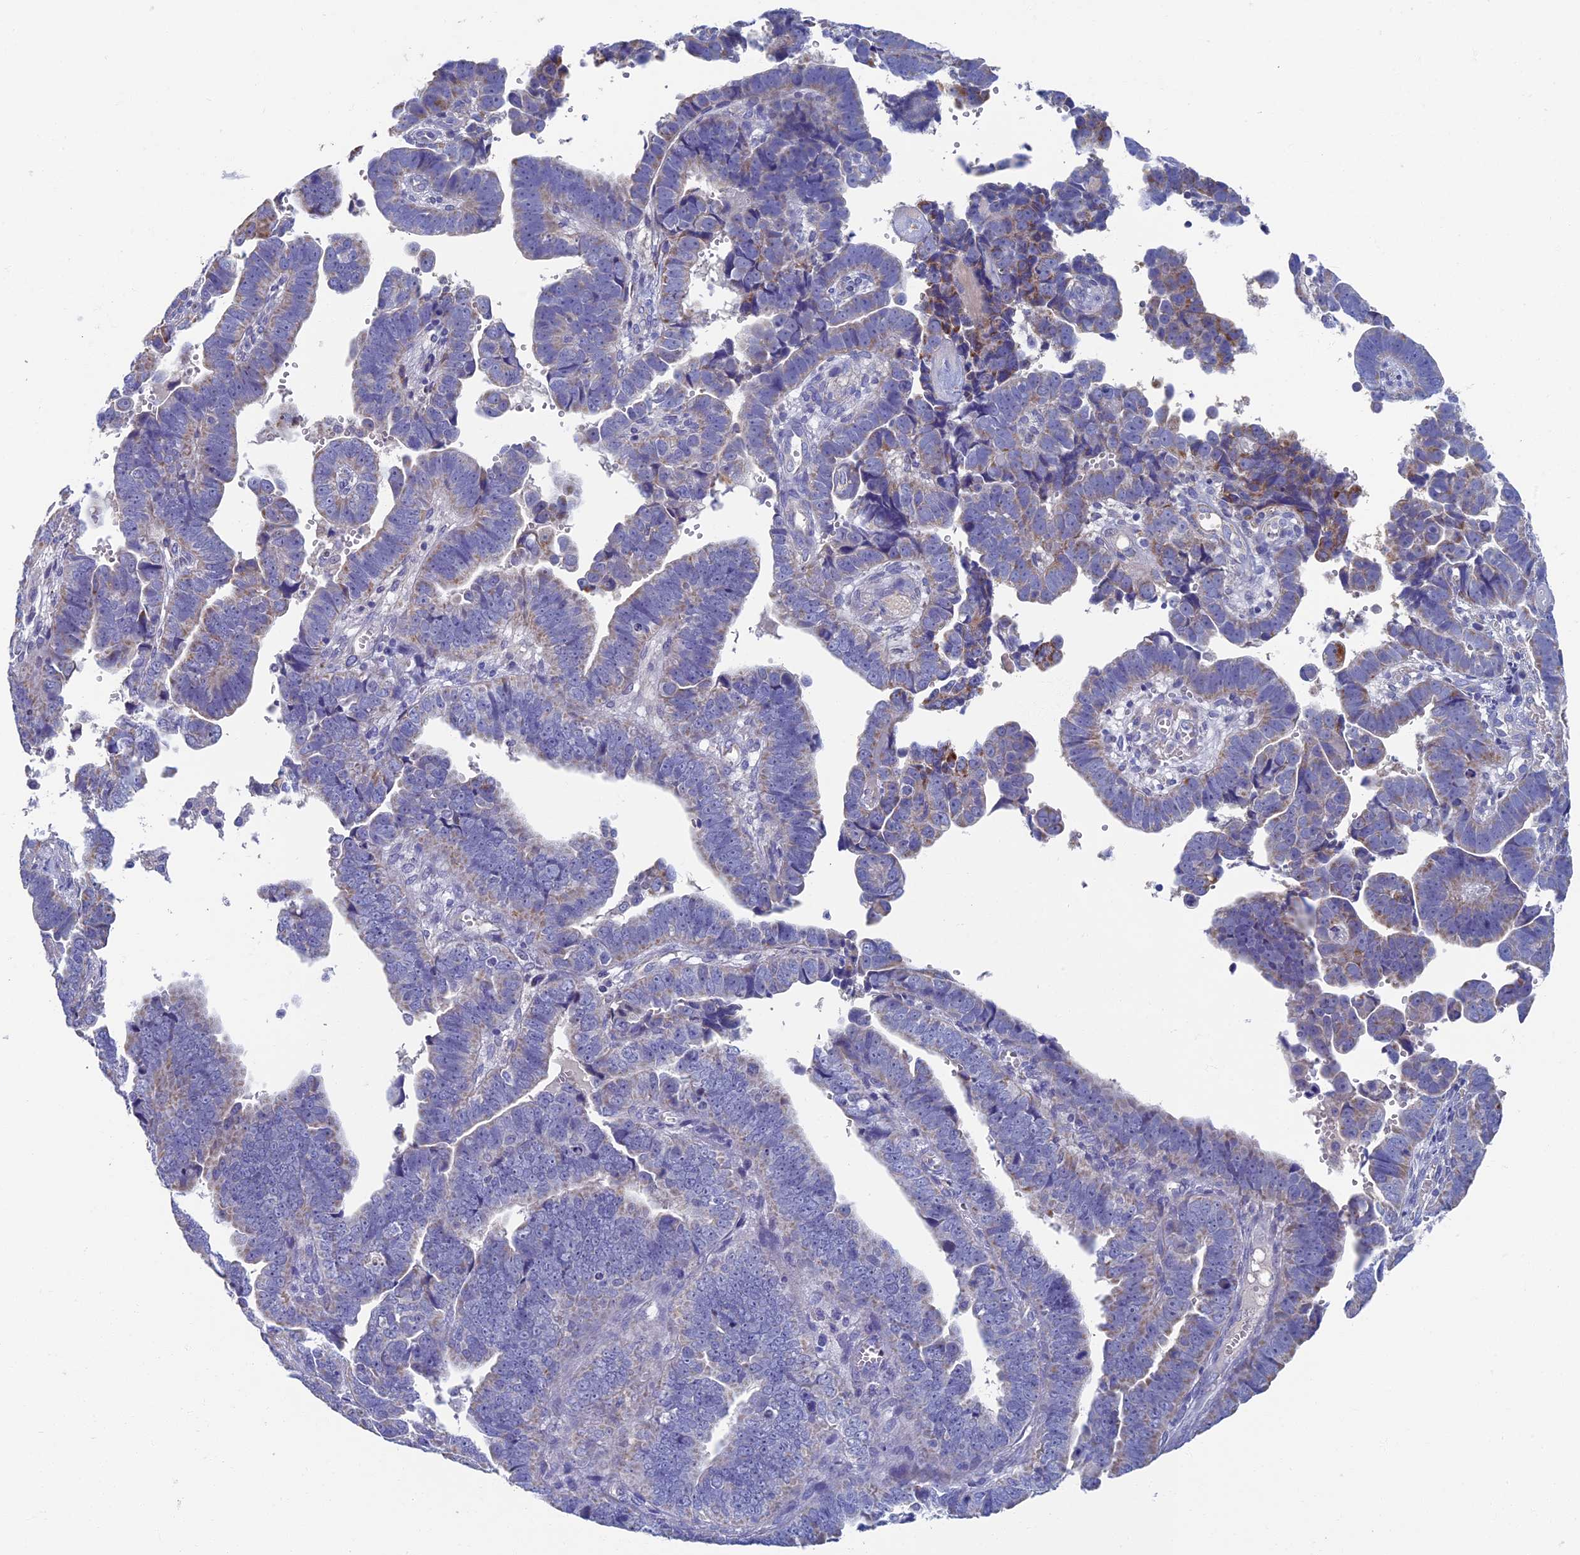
{"staining": {"intensity": "weak", "quantity": "<25%", "location": "cytoplasmic/membranous"}, "tissue": "endometrial cancer", "cell_type": "Tumor cells", "image_type": "cancer", "snomed": [{"axis": "morphology", "description": "Adenocarcinoma, NOS"}, {"axis": "topography", "description": "Endometrium"}], "caption": "Immunohistochemistry of human endometrial adenocarcinoma exhibits no positivity in tumor cells.", "gene": "OAT", "patient": {"sex": "female", "age": 75}}